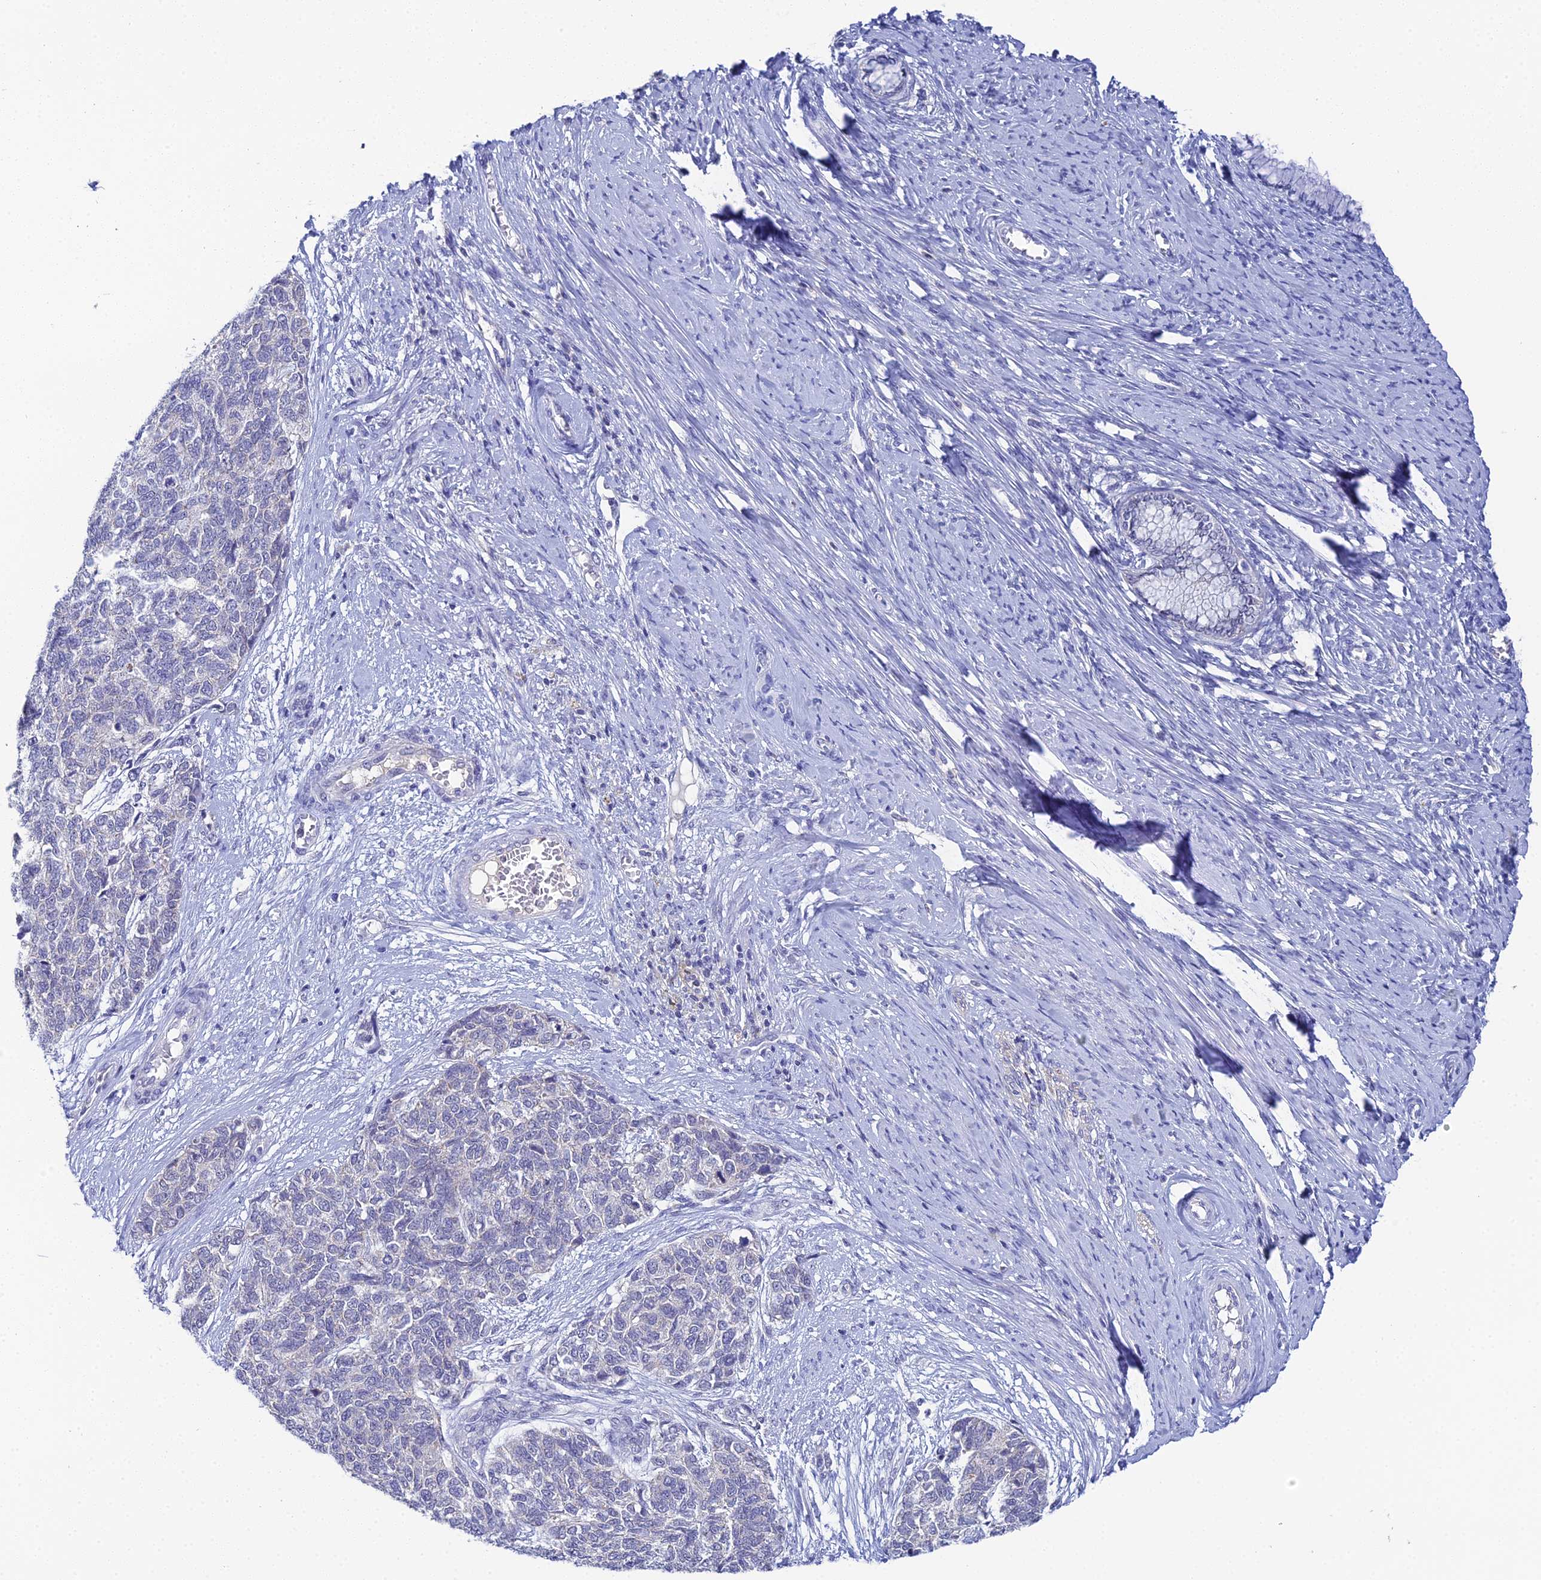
{"staining": {"intensity": "negative", "quantity": "none", "location": "none"}, "tissue": "cervical cancer", "cell_type": "Tumor cells", "image_type": "cancer", "snomed": [{"axis": "morphology", "description": "Squamous cell carcinoma, NOS"}, {"axis": "topography", "description": "Cervix"}], "caption": "An immunohistochemistry micrograph of cervical cancer (squamous cell carcinoma) is shown. There is no staining in tumor cells of cervical cancer (squamous cell carcinoma). The staining is performed using DAB brown chromogen with nuclei counter-stained in using hematoxylin.", "gene": "PLPP4", "patient": {"sex": "female", "age": 63}}